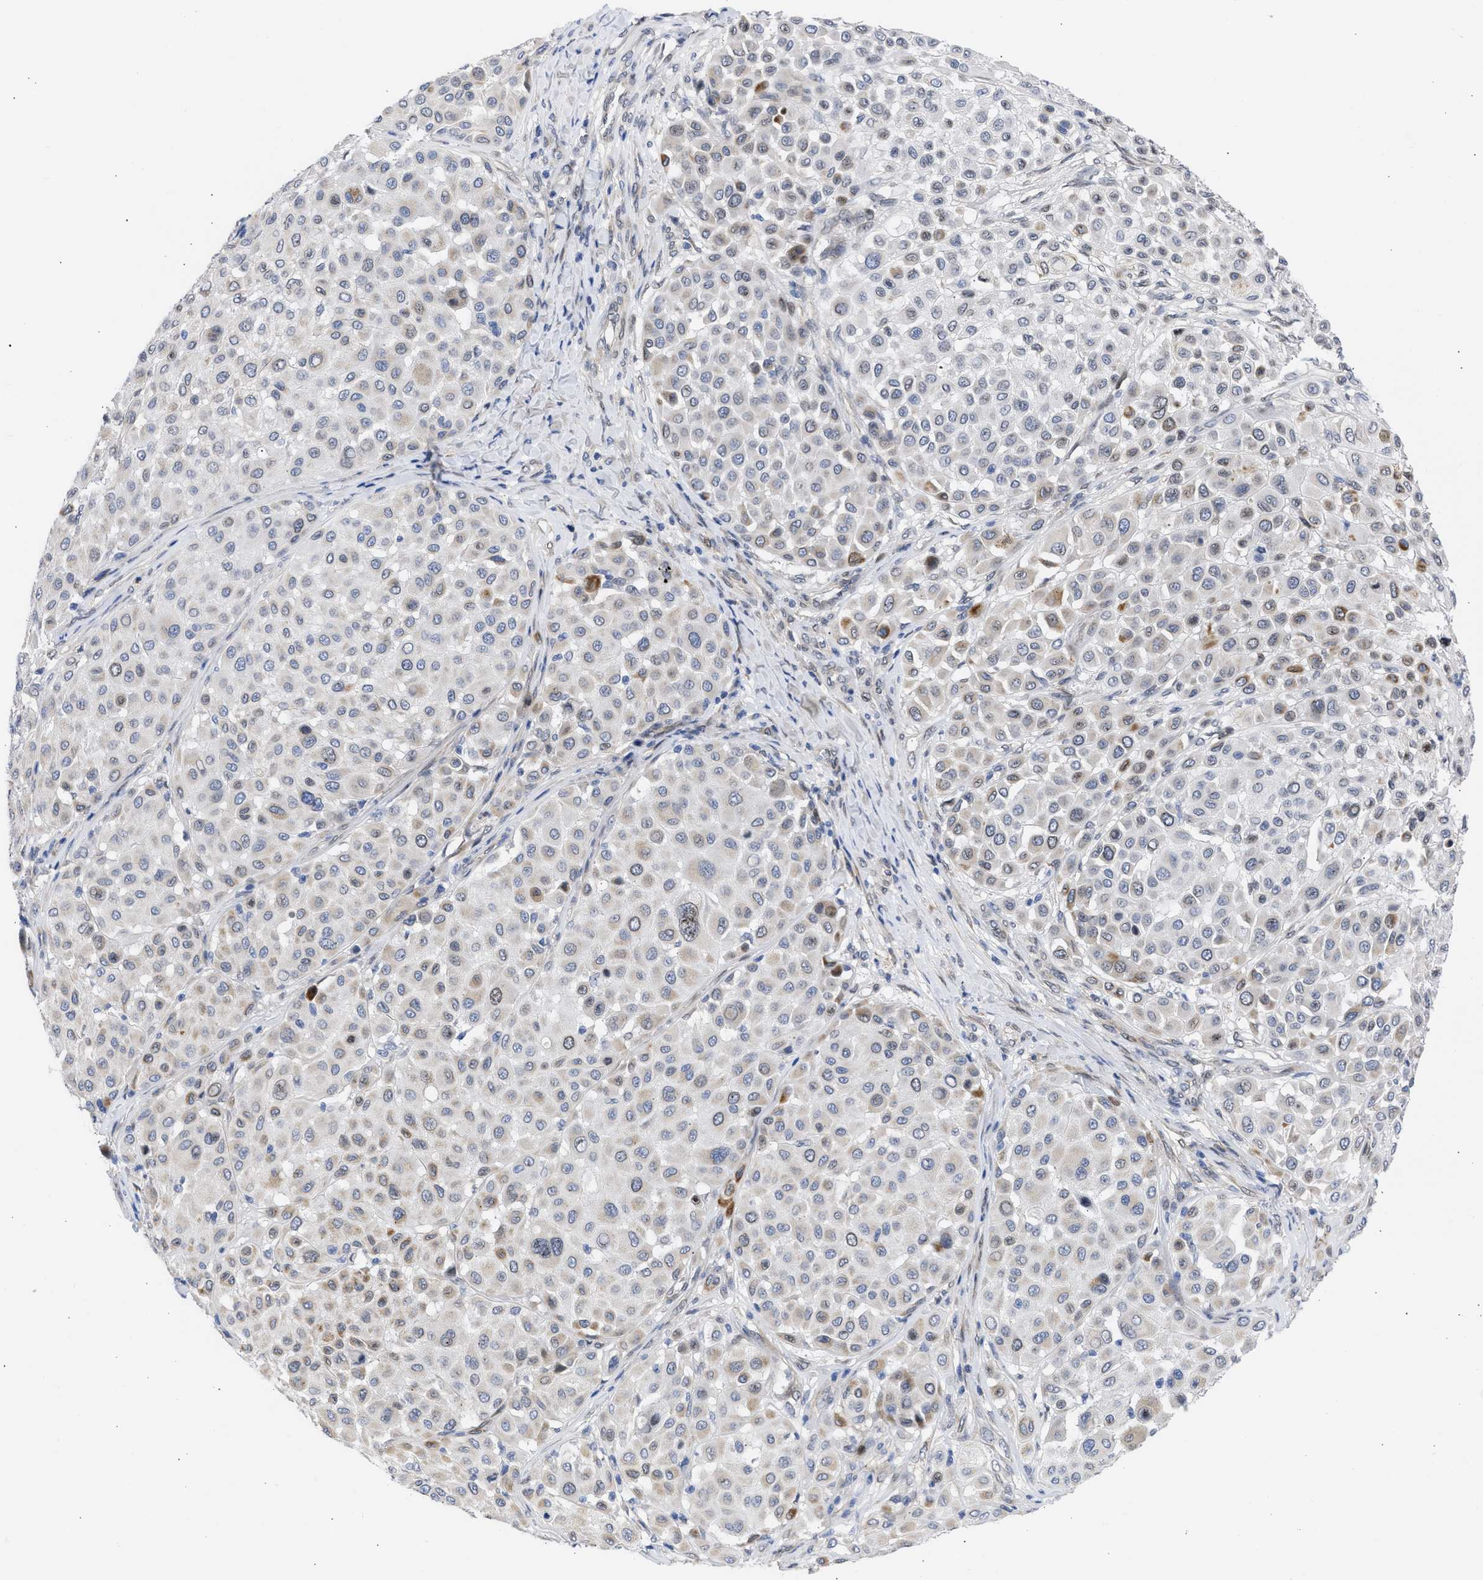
{"staining": {"intensity": "weak", "quantity": "<25%", "location": "cytoplasmic/membranous,nuclear"}, "tissue": "melanoma", "cell_type": "Tumor cells", "image_type": "cancer", "snomed": [{"axis": "morphology", "description": "Malignant melanoma, Metastatic site"}, {"axis": "topography", "description": "Soft tissue"}], "caption": "Immunohistochemical staining of melanoma reveals no significant expression in tumor cells. (DAB immunohistochemistry visualized using brightfield microscopy, high magnification).", "gene": "NUP35", "patient": {"sex": "male", "age": 41}}